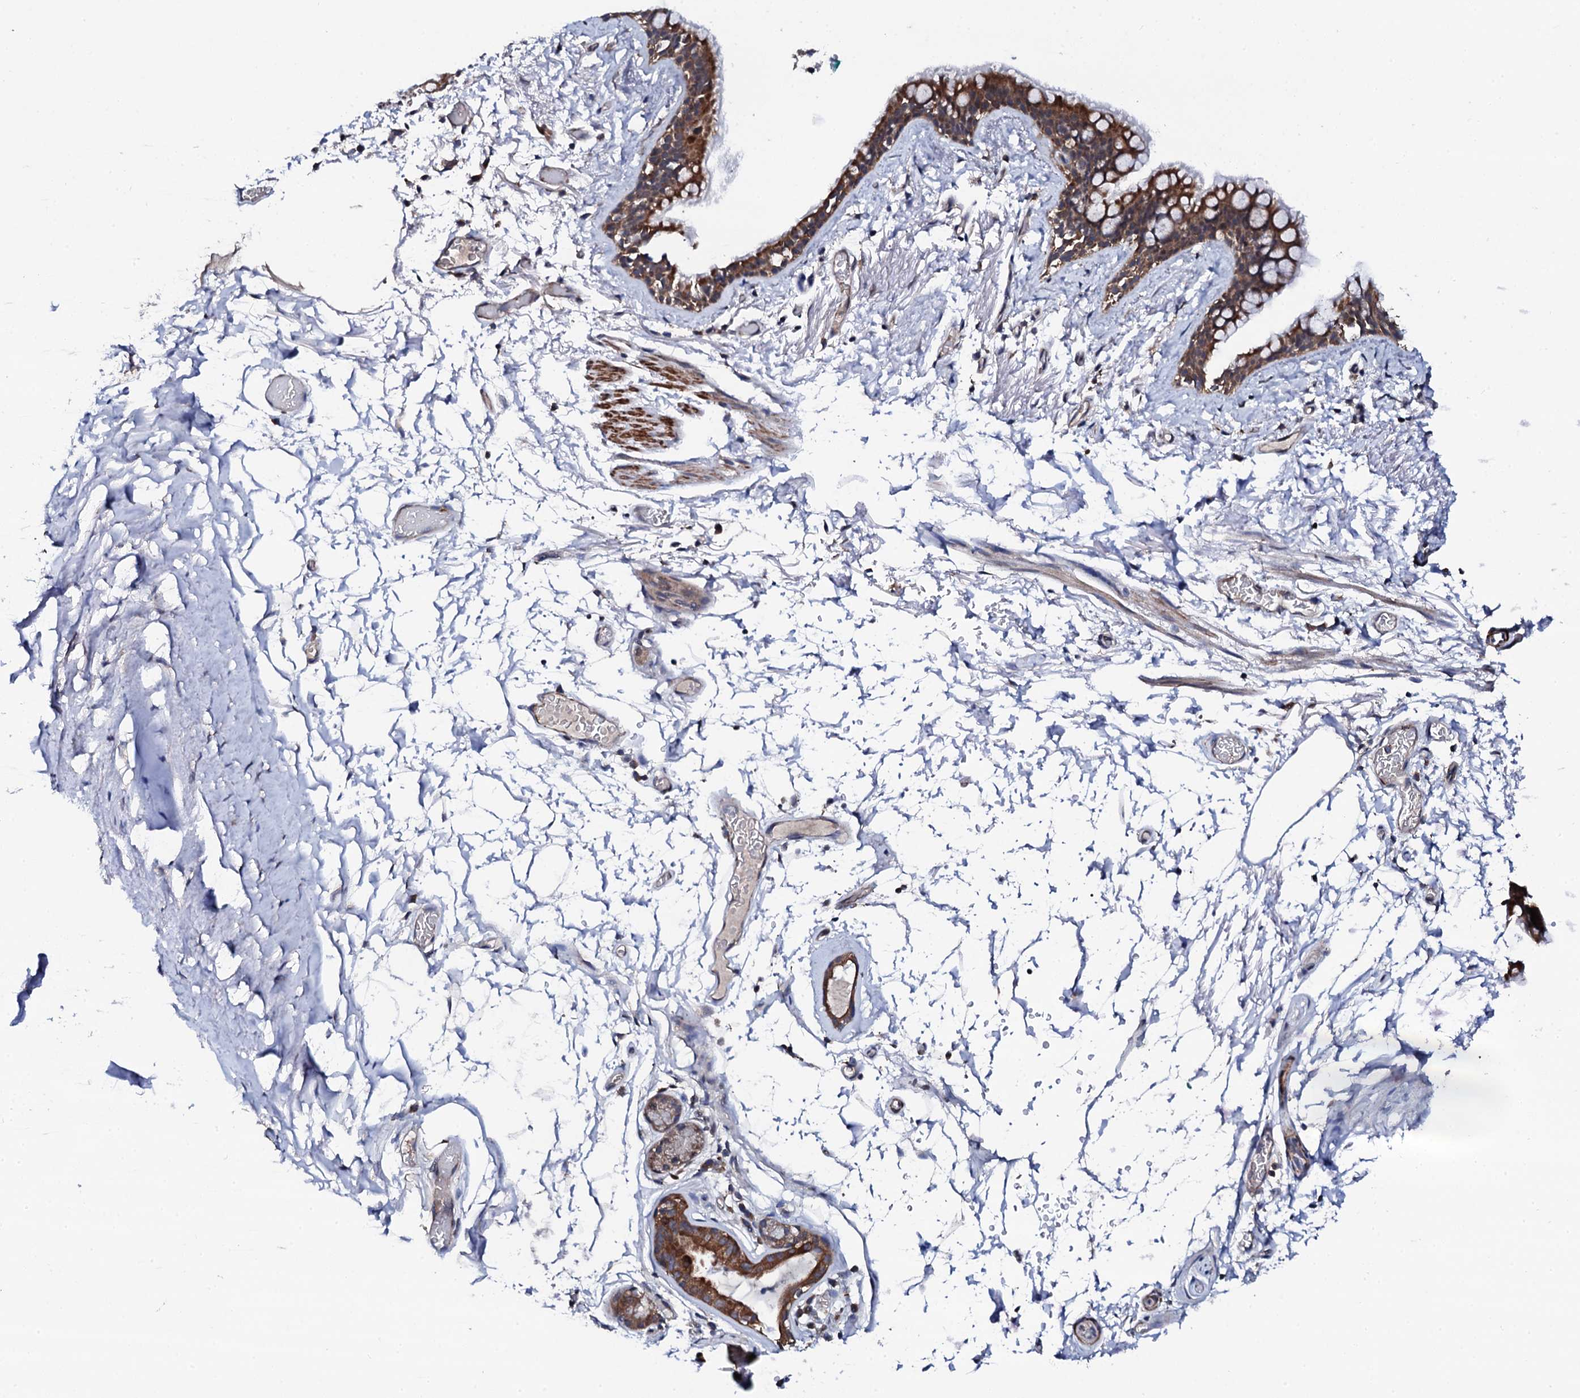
{"staining": {"intensity": "moderate", "quantity": ">75%", "location": "cytoplasmic/membranous"}, "tissue": "bronchus", "cell_type": "Respiratory epithelial cells", "image_type": "normal", "snomed": [{"axis": "morphology", "description": "Normal tissue, NOS"}, {"axis": "topography", "description": "Cartilage tissue"}], "caption": "This photomicrograph reveals immunohistochemistry (IHC) staining of normal bronchus, with medium moderate cytoplasmic/membranous expression in approximately >75% of respiratory epithelial cells.", "gene": "COG4", "patient": {"sex": "male", "age": 63}}